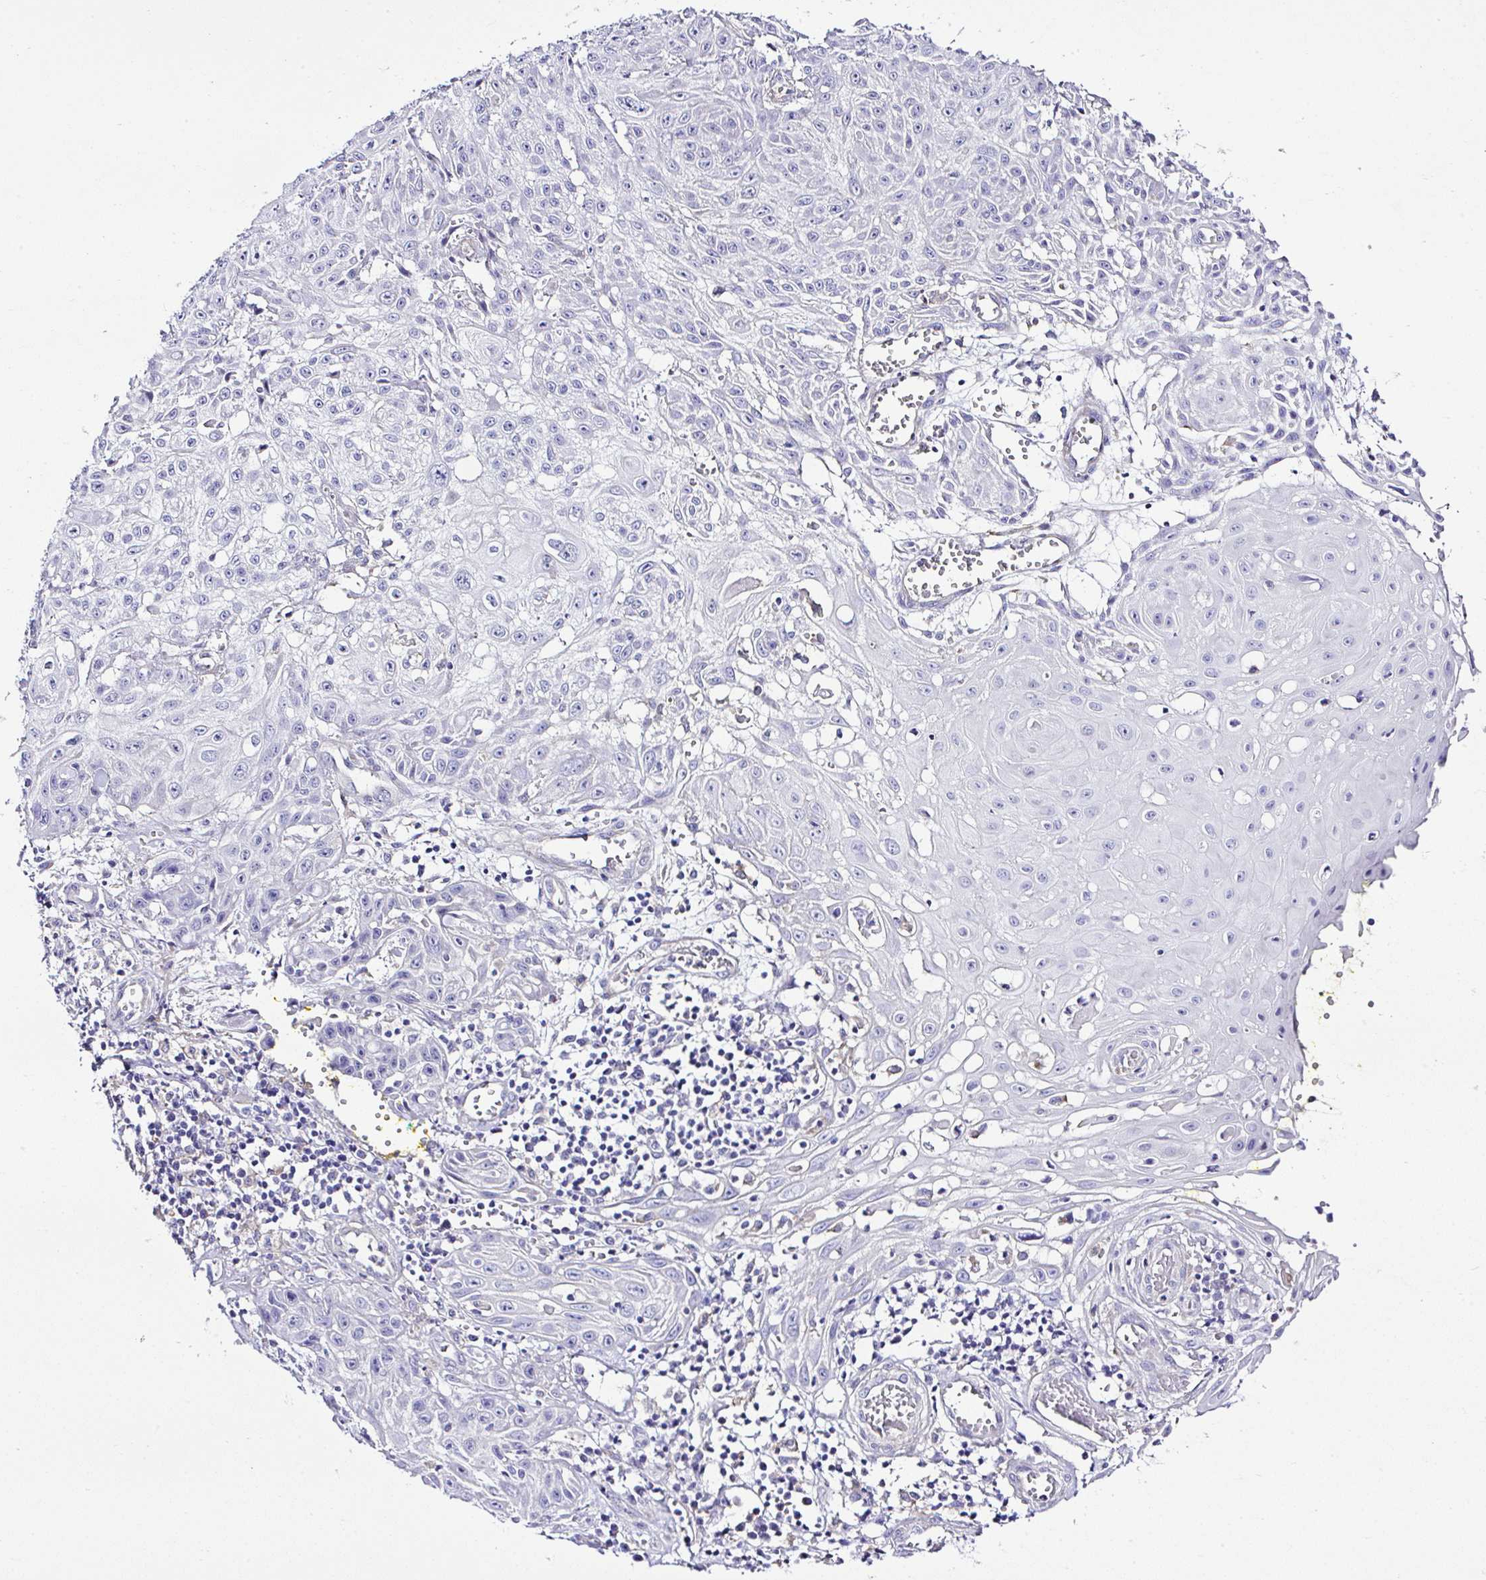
{"staining": {"intensity": "negative", "quantity": "none", "location": "none"}, "tissue": "skin cancer", "cell_type": "Tumor cells", "image_type": "cancer", "snomed": [{"axis": "morphology", "description": "Squamous cell carcinoma, NOS"}, {"axis": "topography", "description": "Skin"}, {"axis": "topography", "description": "Vulva"}], "caption": "Skin cancer was stained to show a protein in brown. There is no significant expression in tumor cells.", "gene": "OR4P4", "patient": {"sex": "female", "age": 71}}